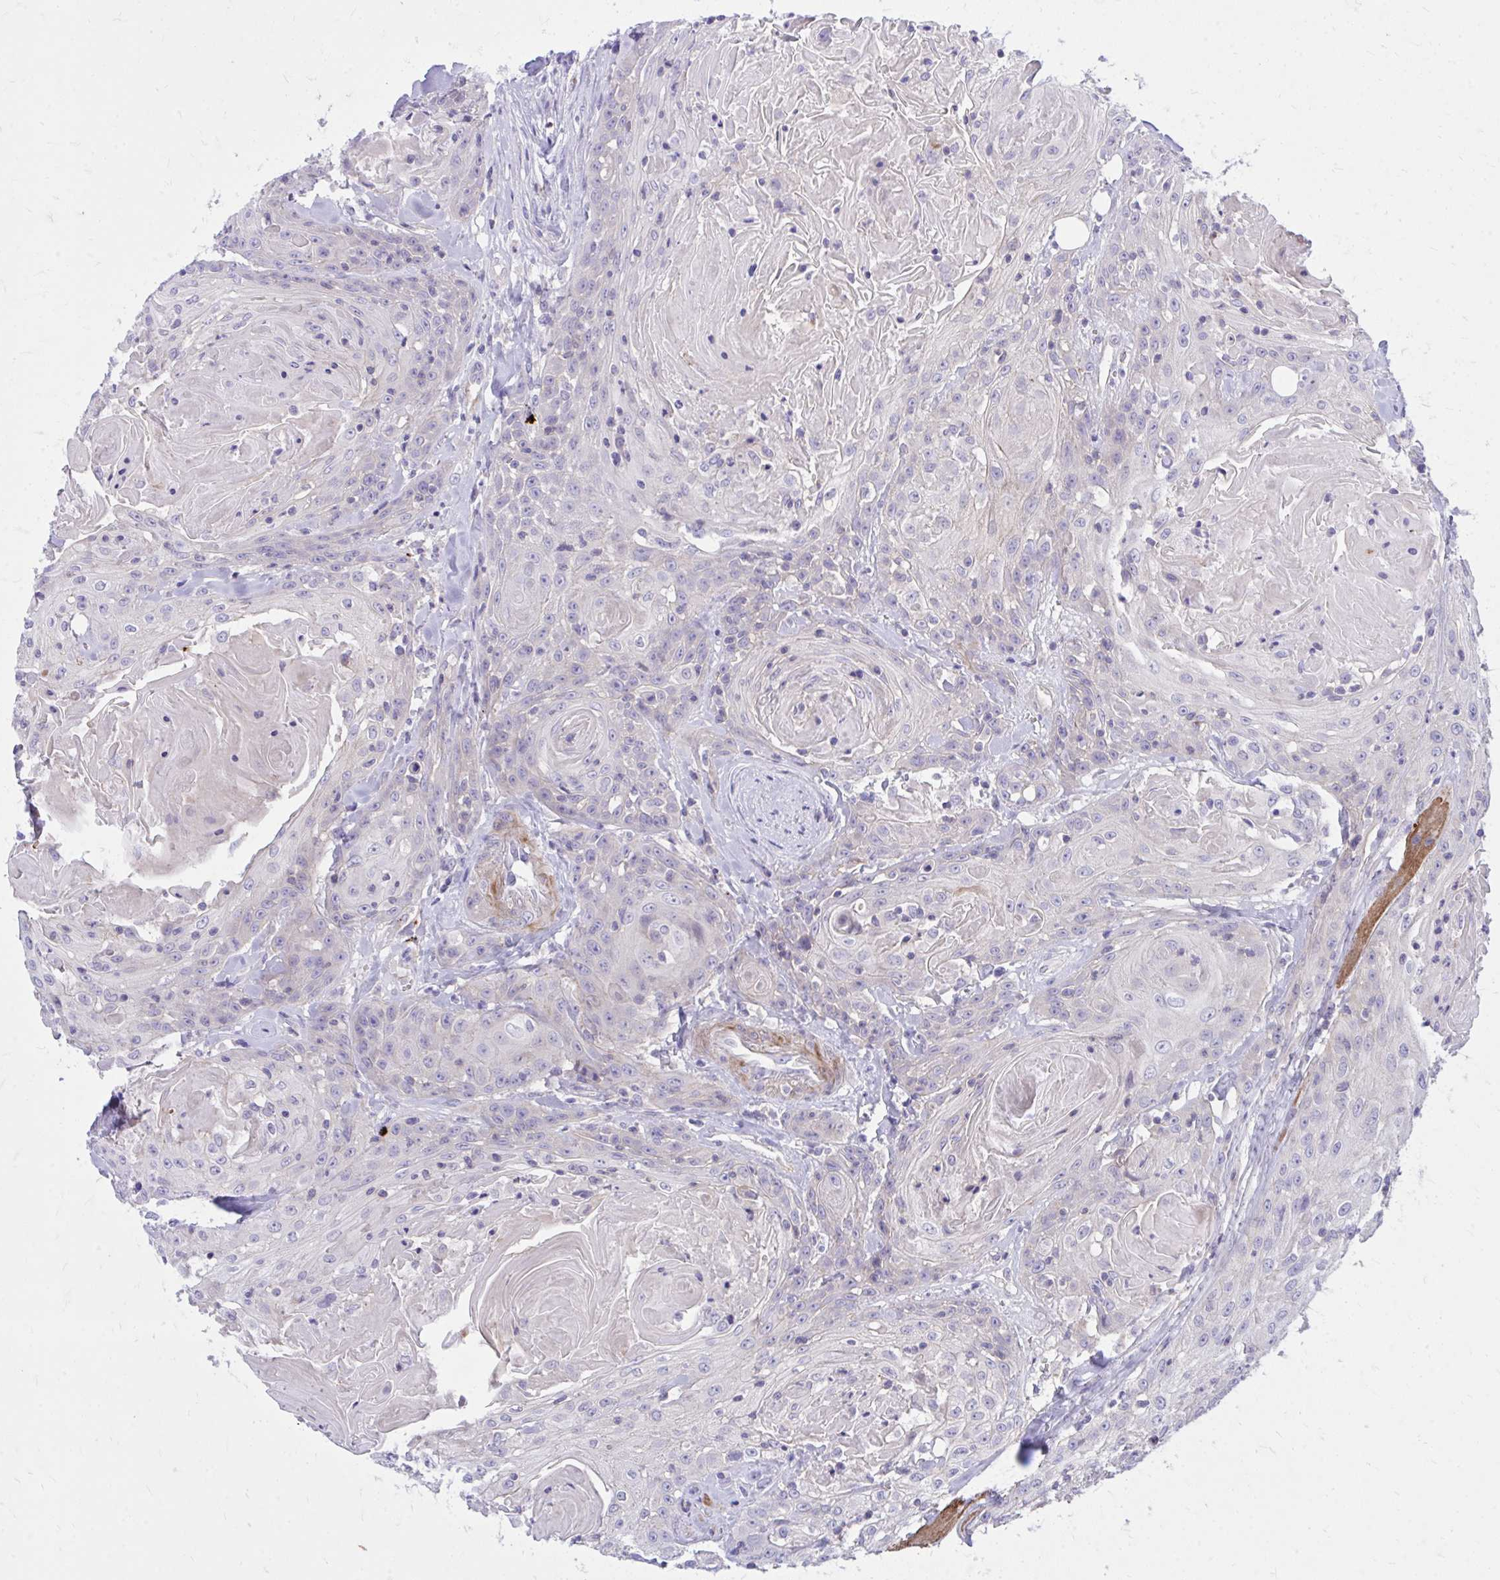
{"staining": {"intensity": "negative", "quantity": "none", "location": "none"}, "tissue": "head and neck cancer", "cell_type": "Tumor cells", "image_type": "cancer", "snomed": [{"axis": "morphology", "description": "Squamous cell carcinoma, NOS"}, {"axis": "topography", "description": "Head-Neck"}], "caption": "The image demonstrates no significant positivity in tumor cells of head and neck cancer (squamous cell carcinoma).", "gene": "TP53I11", "patient": {"sex": "female", "age": 84}}